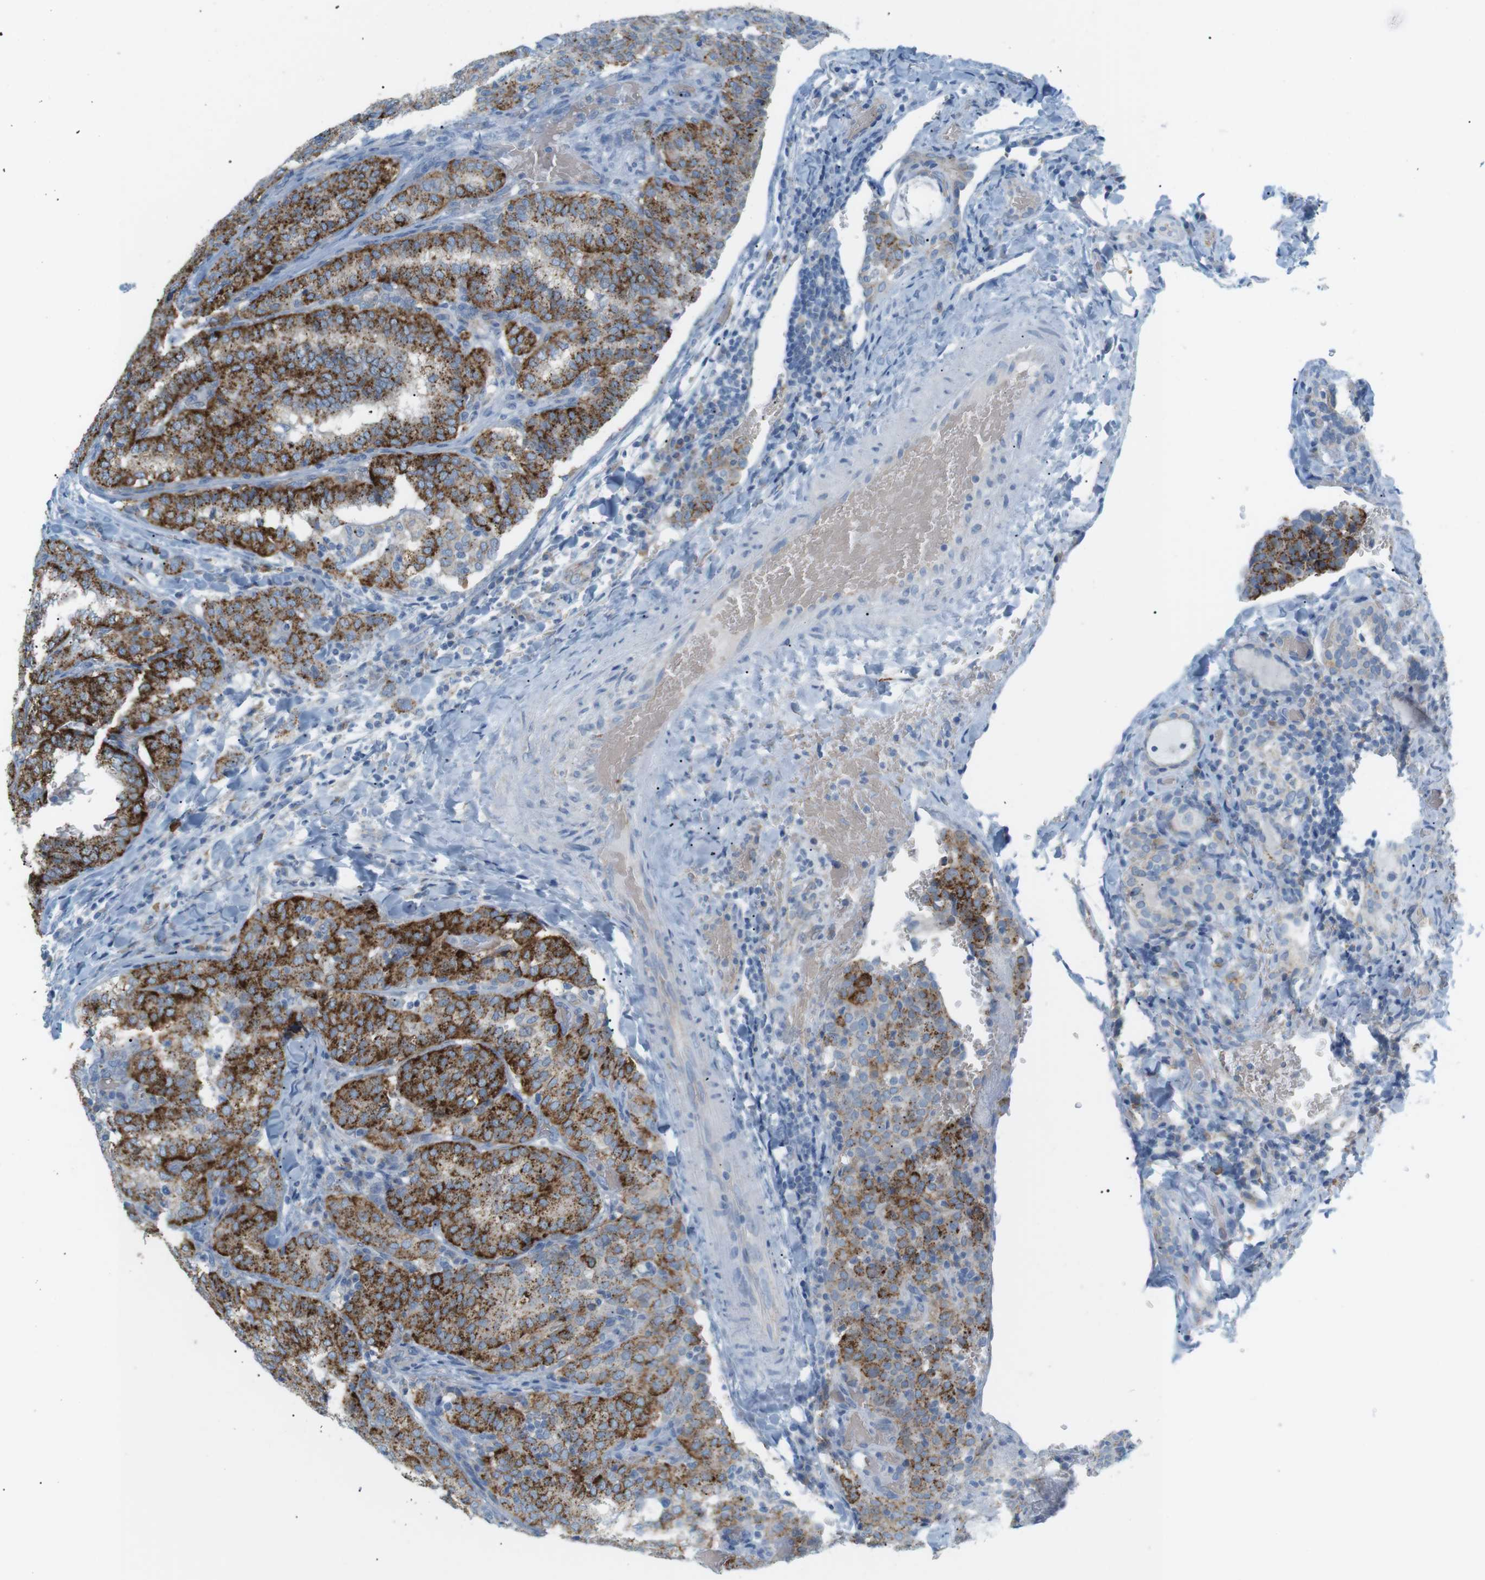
{"staining": {"intensity": "strong", "quantity": ">75%", "location": "cytoplasmic/membranous"}, "tissue": "thyroid cancer", "cell_type": "Tumor cells", "image_type": "cancer", "snomed": [{"axis": "morphology", "description": "Normal tissue, NOS"}, {"axis": "morphology", "description": "Papillary adenocarcinoma, NOS"}, {"axis": "topography", "description": "Thyroid gland"}], "caption": "The photomicrograph demonstrates a brown stain indicating the presence of a protein in the cytoplasmic/membranous of tumor cells in thyroid cancer.", "gene": "VAMP1", "patient": {"sex": "female", "age": 30}}